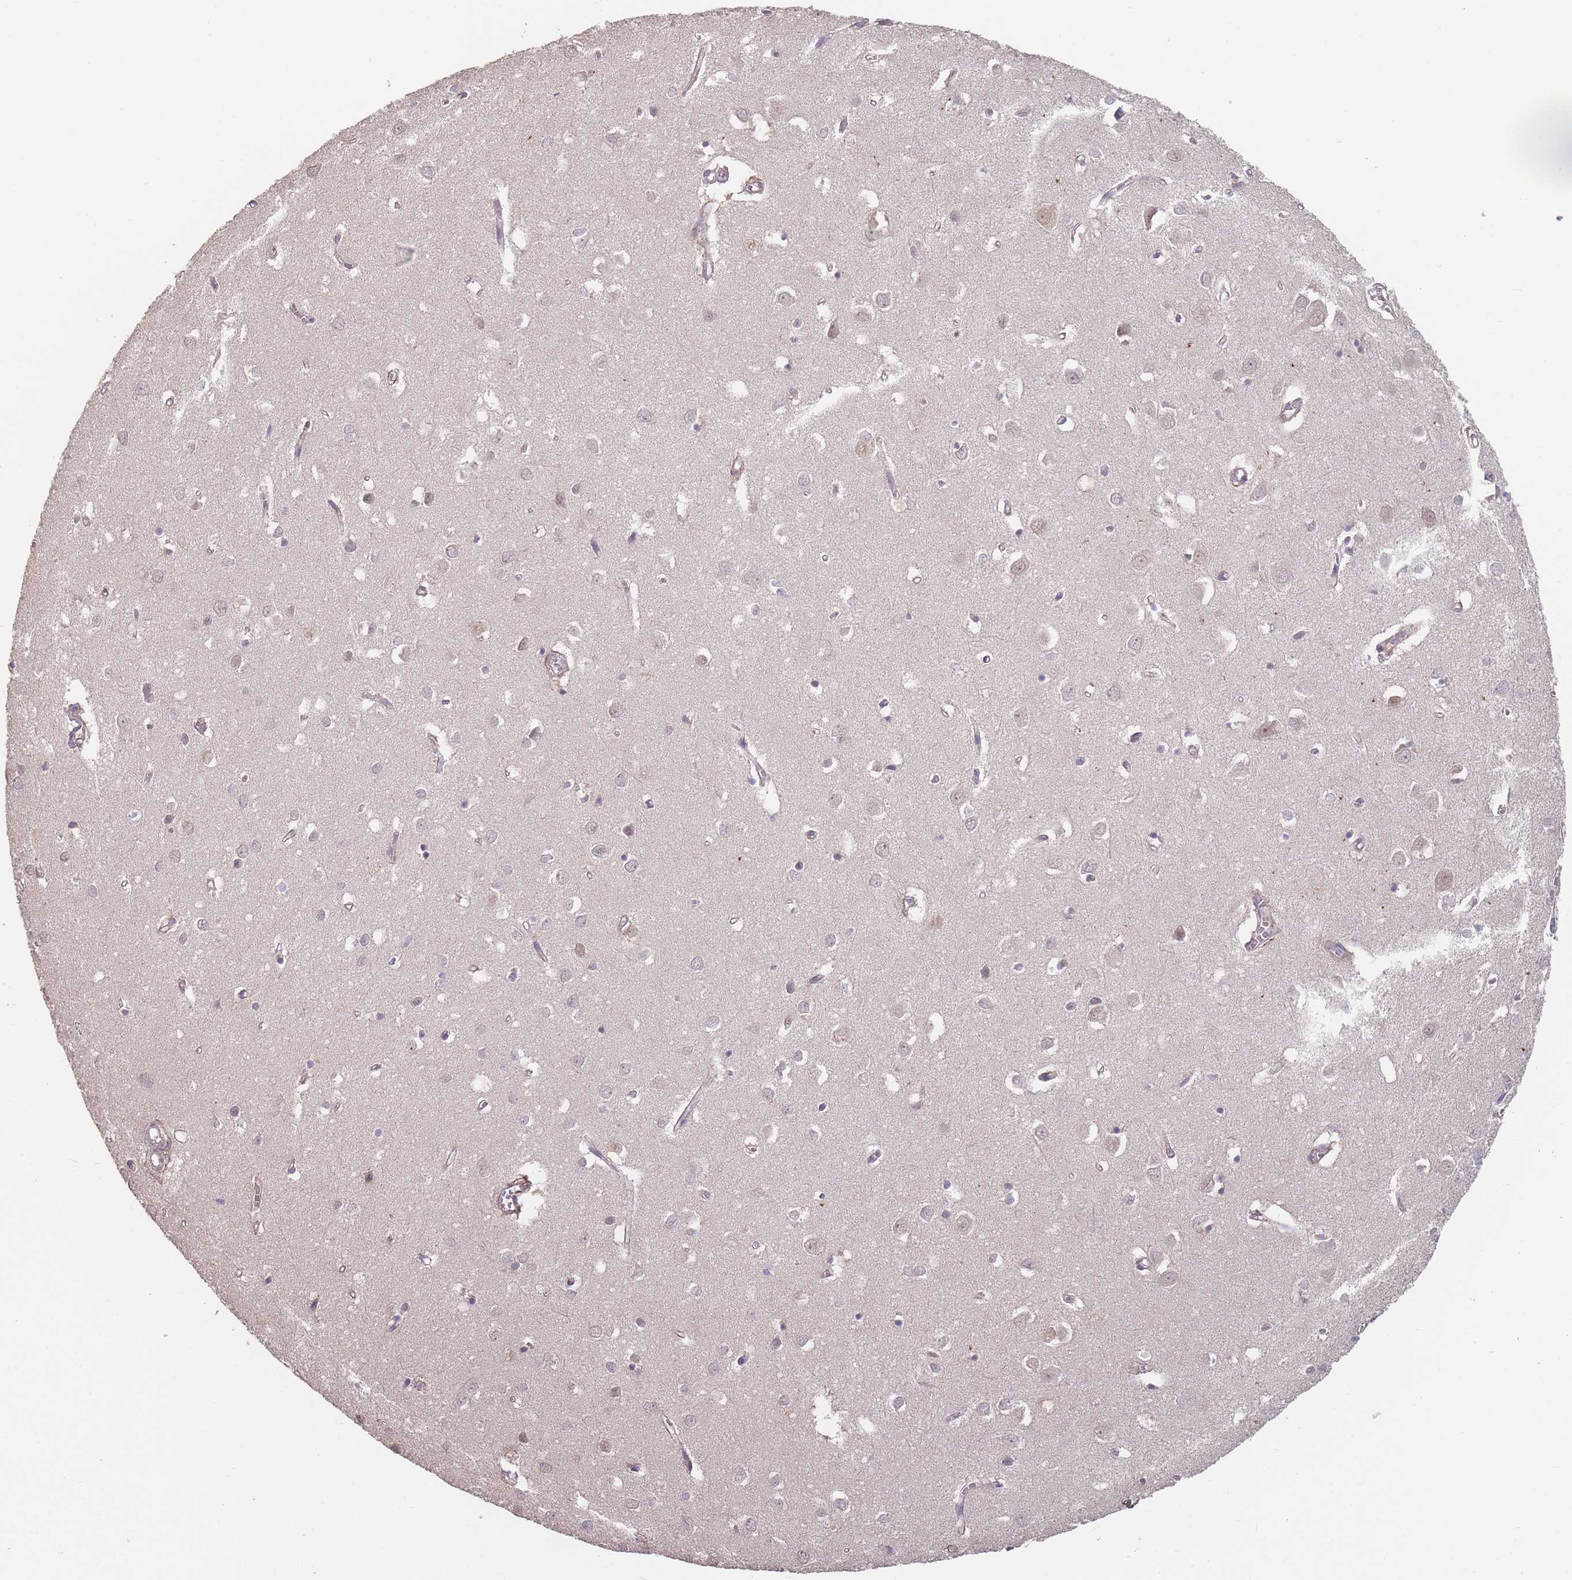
{"staining": {"intensity": "weak", "quantity": "25%-75%", "location": "cytoplasmic/membranous"}, "tissue": "cerebral cortex", "cell_type": "Endothelial cells", "image_type": "normal", "snomed": [{"axis": "morphology", "description": "Normal tissue, NOS"}, {"axis": "topography", "description": "Cerebral cortex"}], "caption": "Protein analysis of benign cerebral cortex shows weak cytoplasmic/membranous expression in about 25%-75% of endothelial cells. Using DAB (3,3'-diaminobenzidine) (brown) and hematoxylin (blue) stains, captured at high magnification using brightfield microscopy.", "gene": "ERCC6L", "patient": {"sex": "female", "age": 64}}